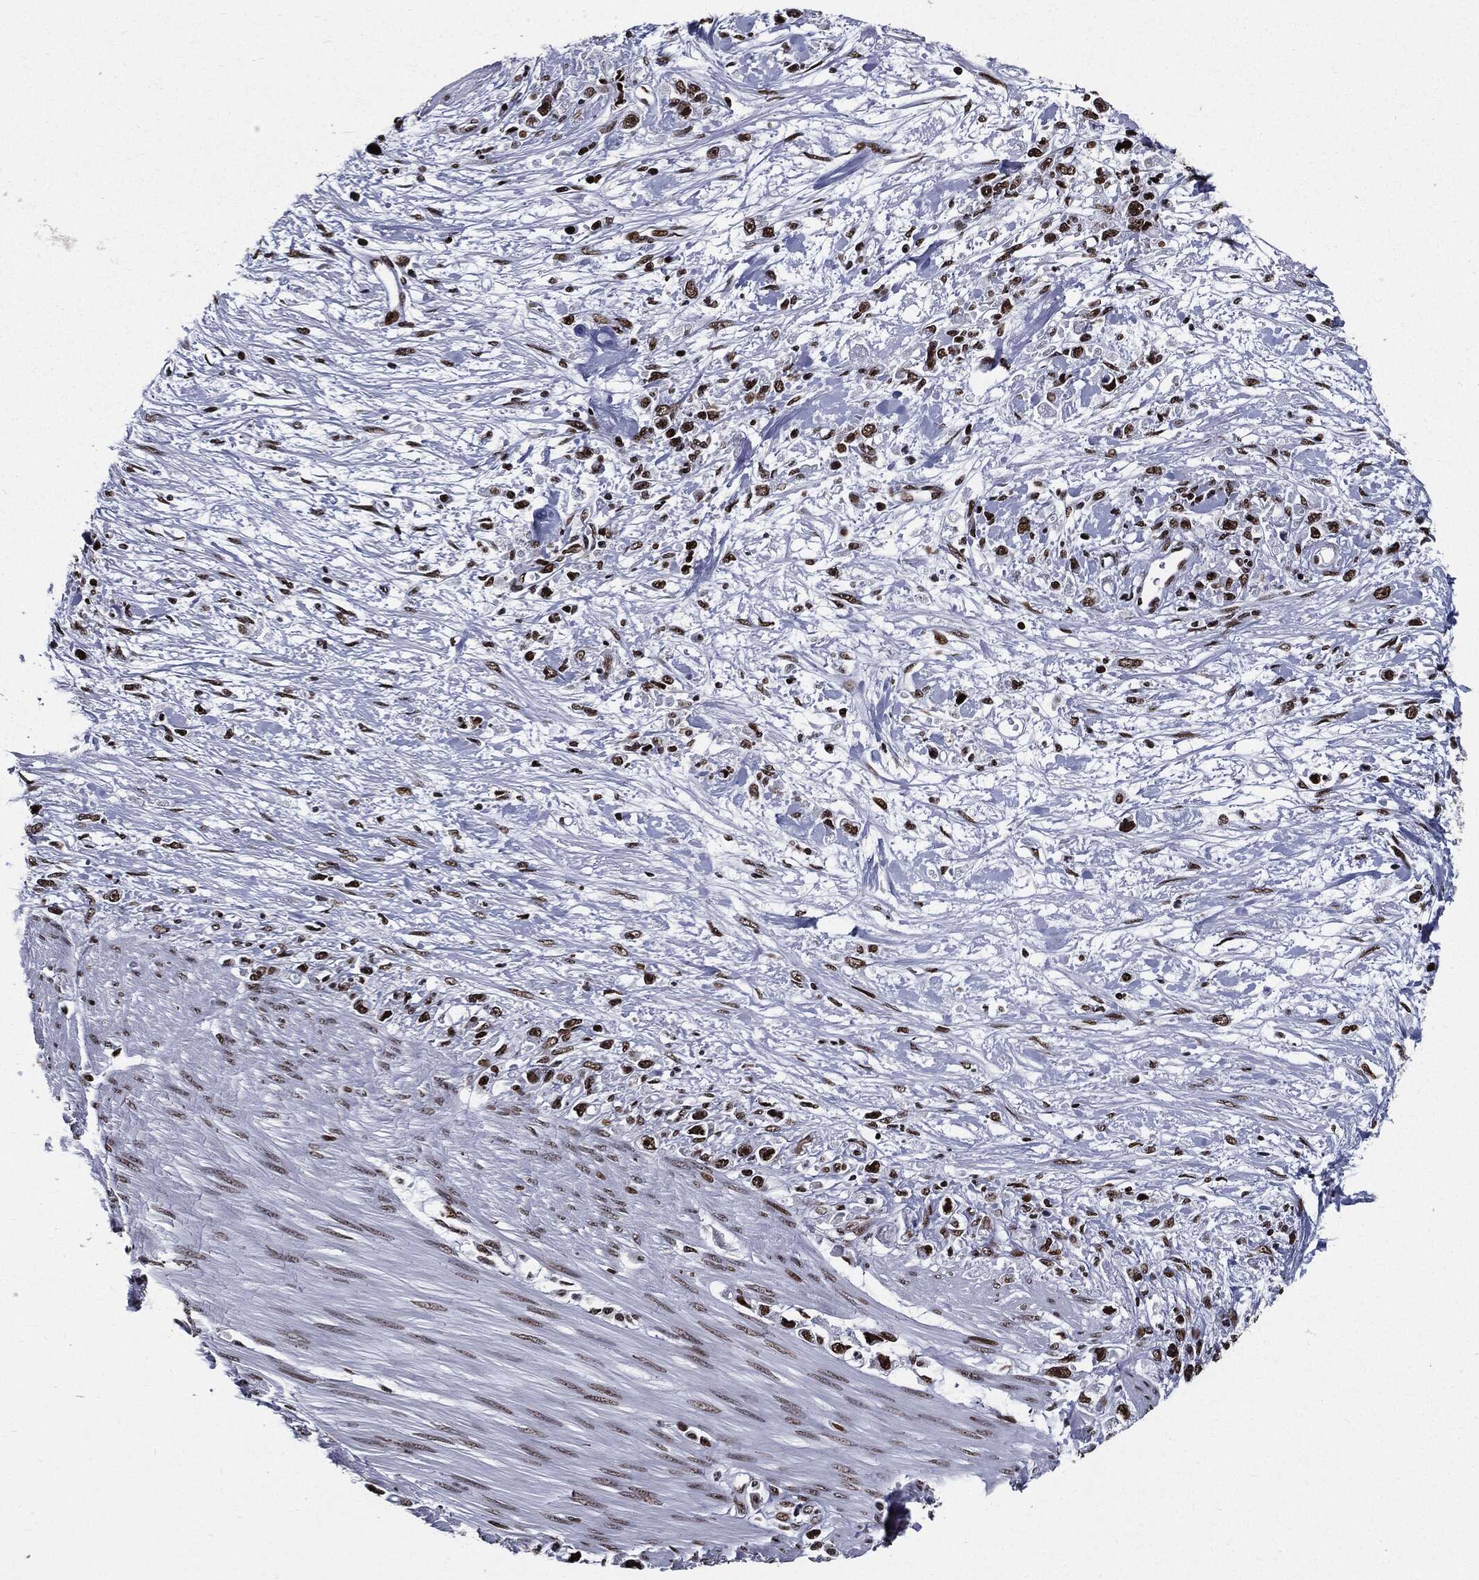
{"staining": {"intensity": "strong", "quantity": ">75%", "location": "nuclear"}, "tissue": "stomach cancer", "cell_type": "Tumor cells", "image_type": "cancer", "snomed": [{"axis": "morphology", "description": "Adenocarcinoma, NOS"}, {"axis": "topography", "description": "Stomach"}], "caption": "DAB (3,3'-diaminobenzidine) immunohistochemical staining of stomach cancer exhibits strong nuclear protein positivity in about >75% of tumor cells.", "gene": "ZFP91", "patient": {"sex": "female", "age": 59}}